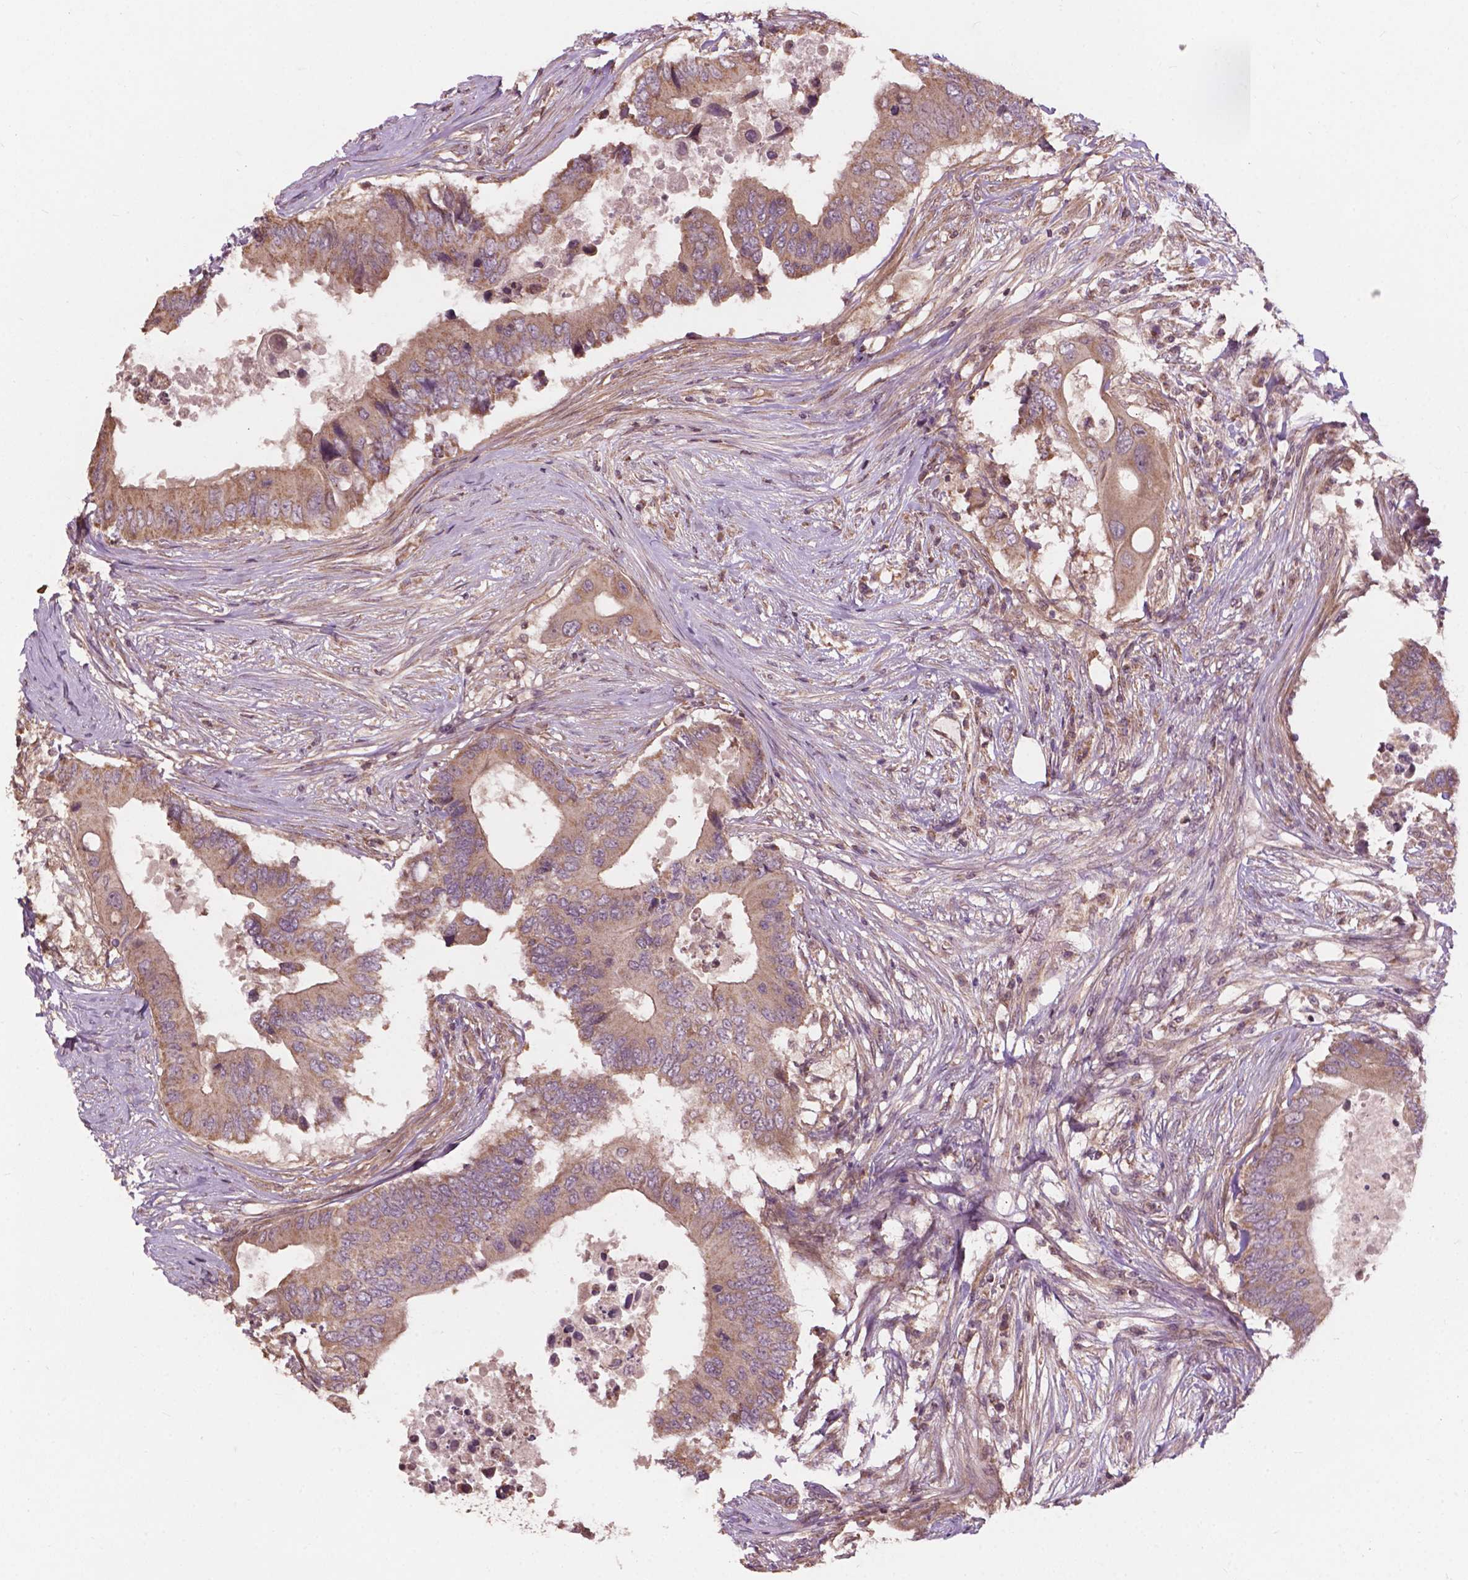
{"staining": {"intensity": "moderate", "quantity": ">75%", "location": "cytoplasmic/membranous"}, "tissue": "colorectal cancer", "cell_type": "Tumor cells", "image_type": "cancer", "snomed": [{"axis": "morphology", "description": "Adenocarcinoma, NOS"}, {"axis": "topography", "description": "Colon"}], "caption": "This micrograph demonstrates immunohistochemistry staining of colorectal adenocarcinoma, with medium moderate cytoplasmic/membranous positivity in approximately >75% of tumor cells.", "gene": "CDC42BPA", "patient": {"sex": "male", "age": 71}}